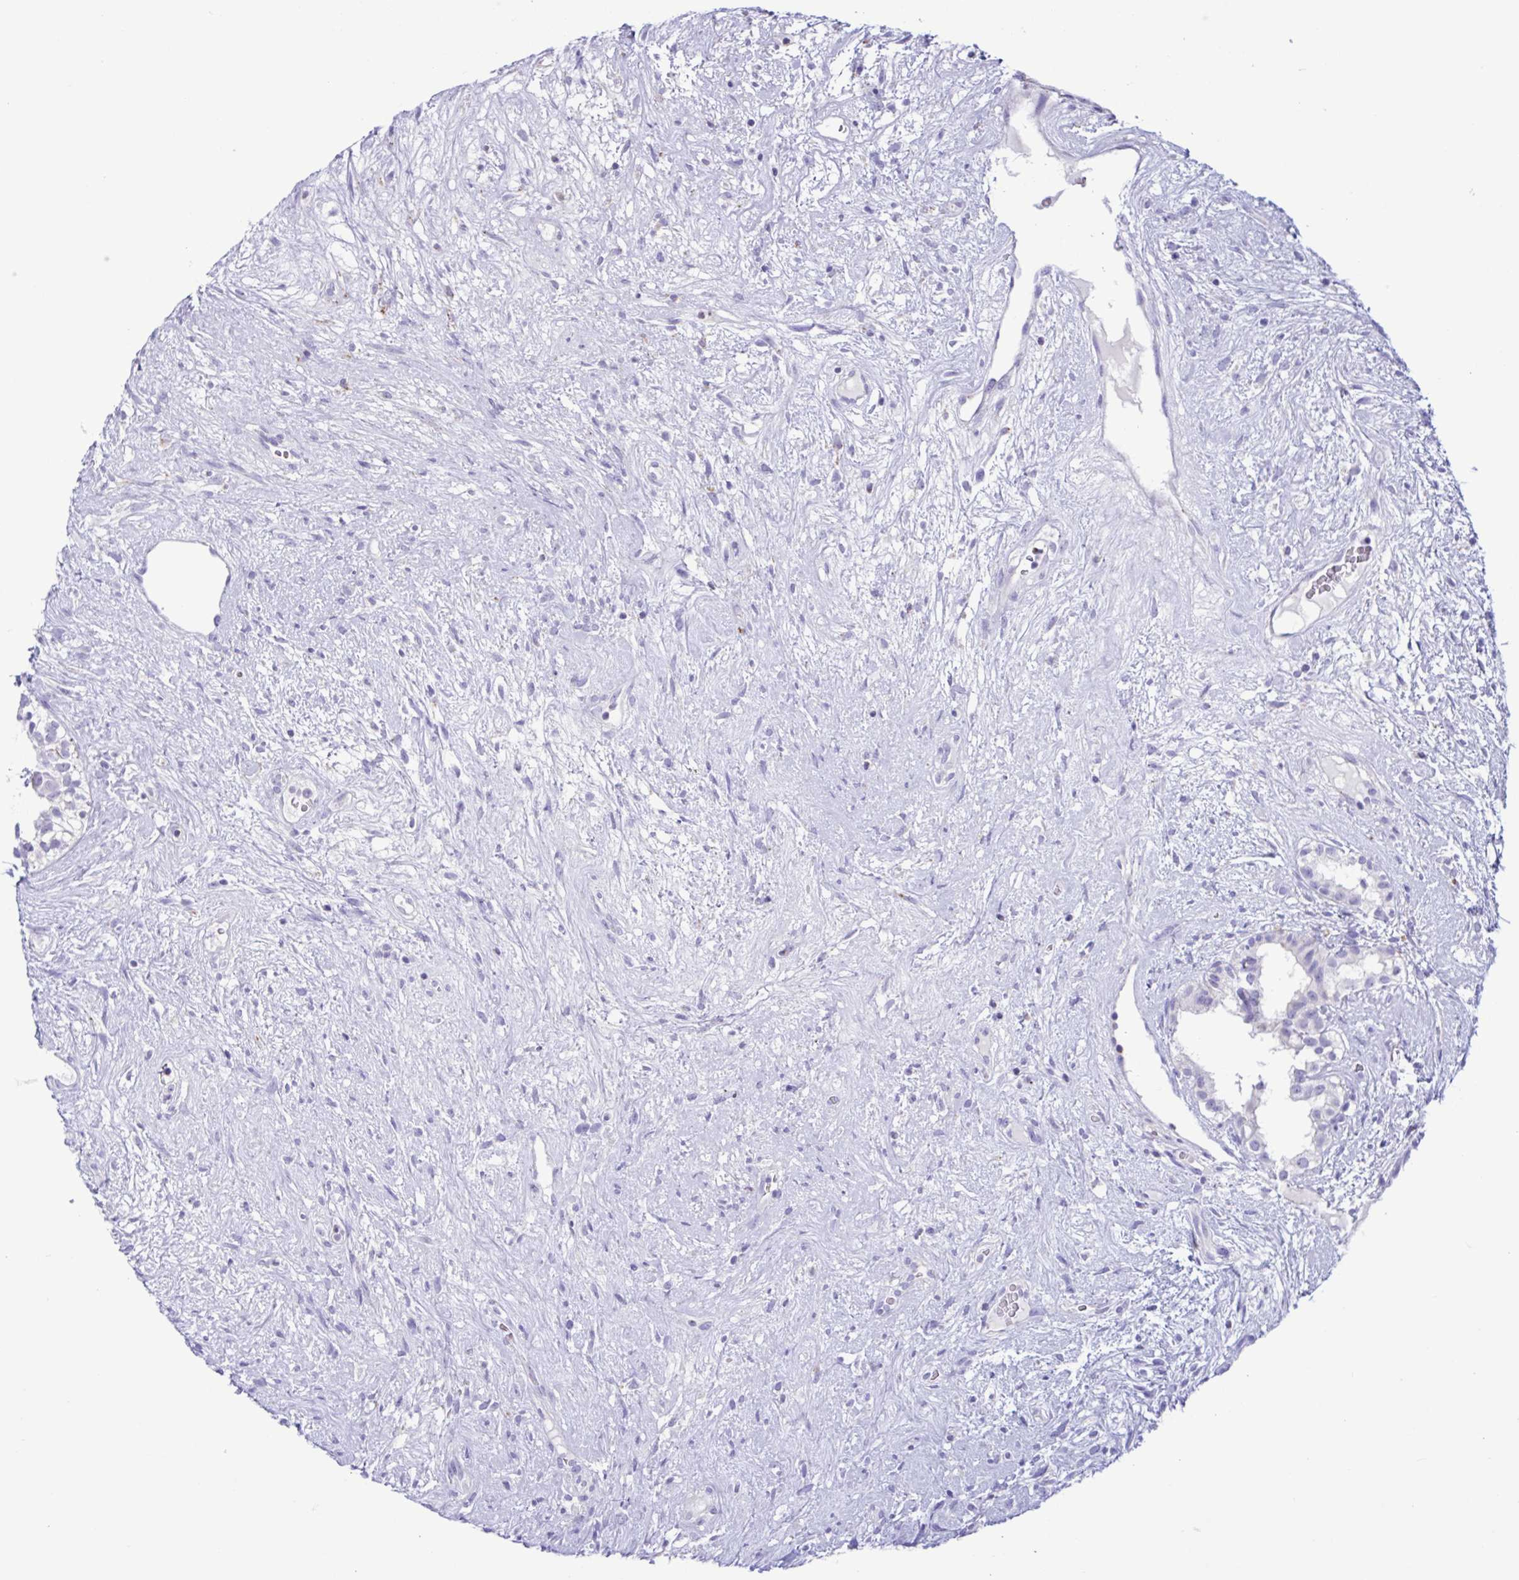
{"staining": {"intensity": "negative", "quantity": "none", "location": "none"}, "tissue": "testis cancer", "cell_type": "Tumor cells", "image_type": "cancer", "snomed": [{"axis": "morphology", "description": "Seminoma, NOS"}, {"axis": "morphology", "description": "Carcinoma, Embryonal, NOS"}, {"axis": "topography", "description": "Testis"}], "caption": "DAB immunohistochemical staining of testis cancer shows no significant staining in tumor cells. Brightfield microscopy of IHC stained with DAB (brown) and hematoxylin (blue), captured at high magnification.", "gene": "XCL1", "patient": {"sex": "male", "age": 41}}